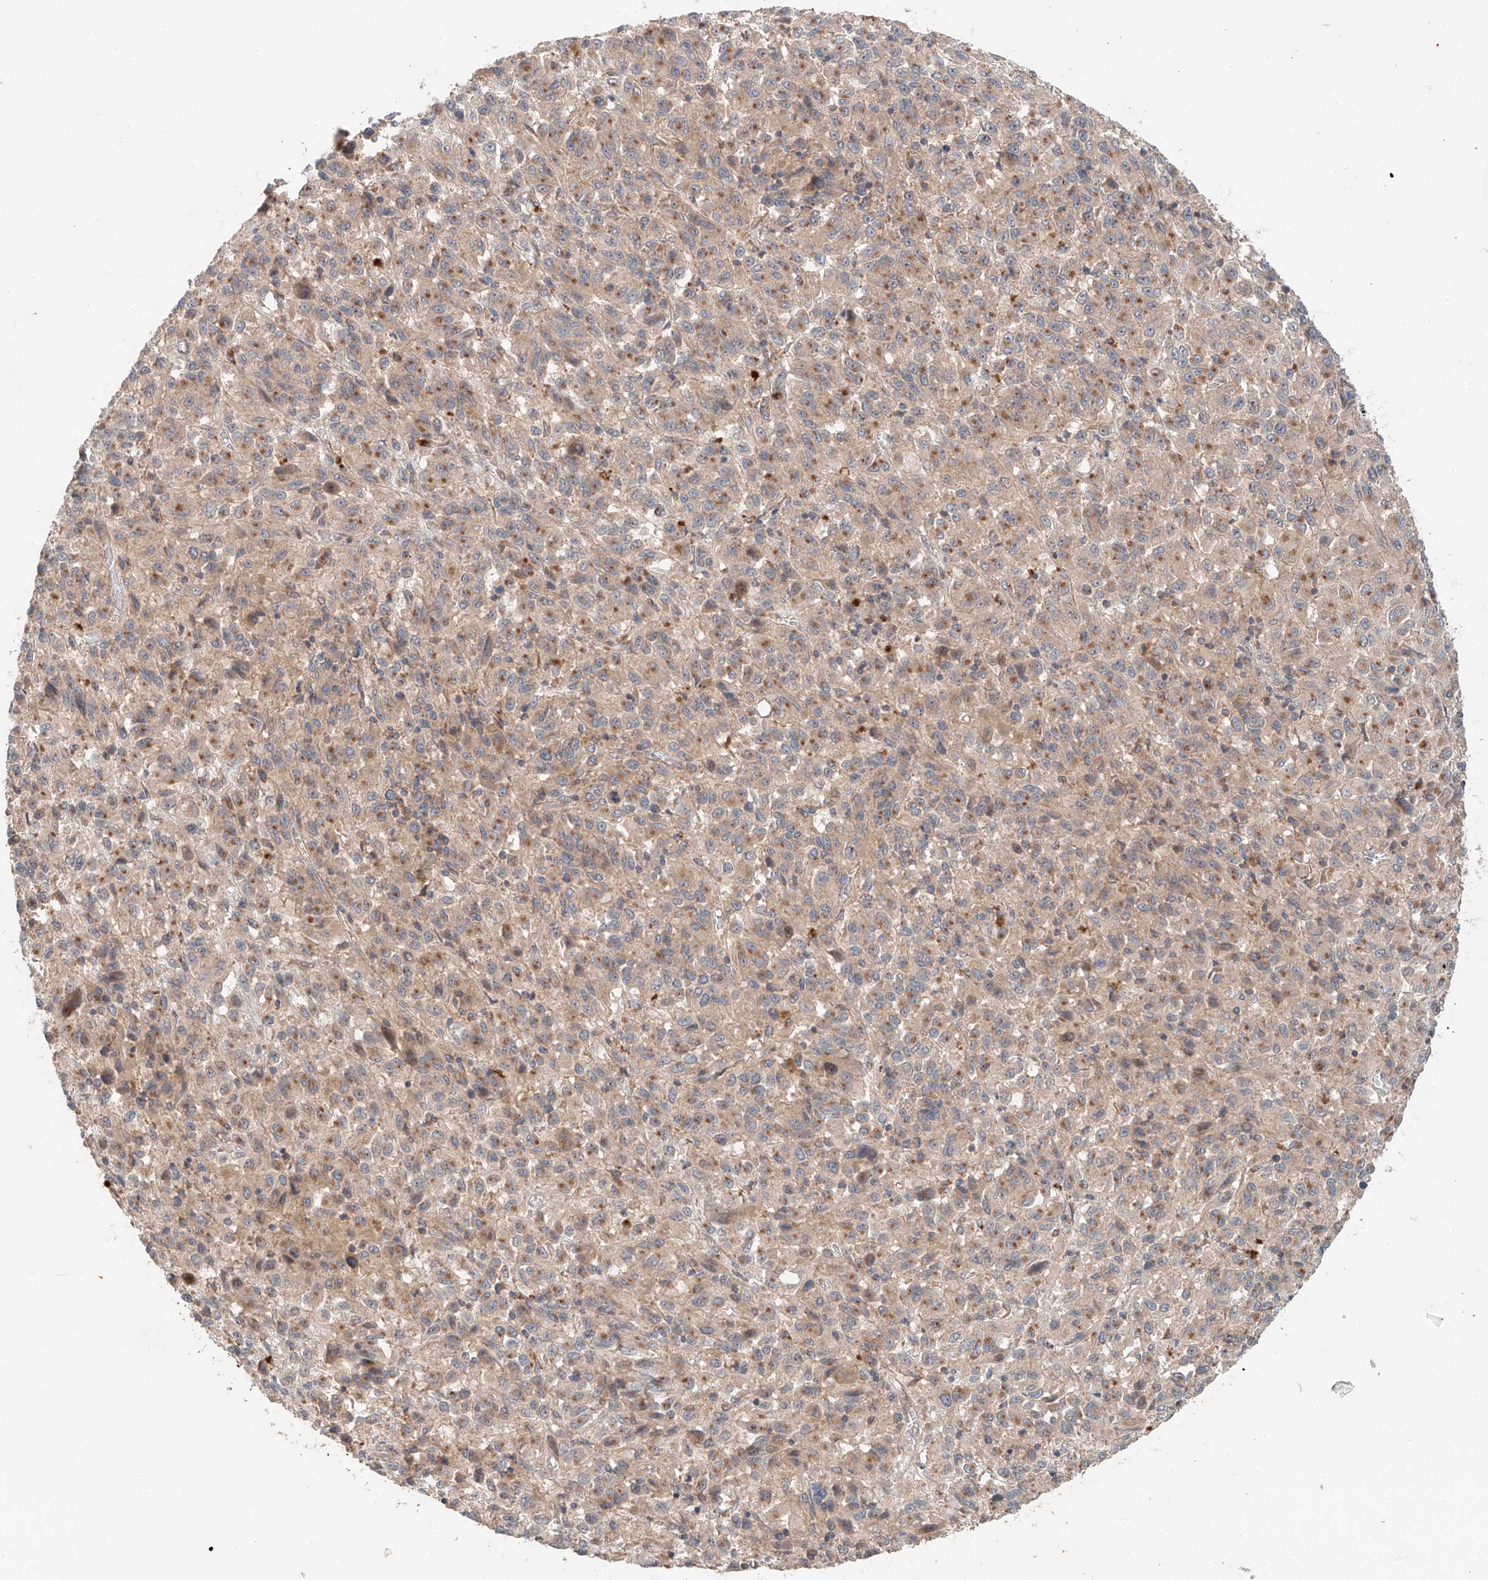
{"staining": {"intensity": "moderate", "quantity": ">75%", "location": "cytoplasmic/membranous"}, "tissue": "melanoma", "cell_type": "Tumor cells", "image_type": "cancer", "snomed": [{"axis": "morphology", "description": "Malignant melanoma, Metastatic site"}, {"axis": "topography", "description": "Lung"}], "caption": "Immunohistochemistry (IHC) of malignant melanoma (metastatic site) exhibits medium levels of moderate cytoplasmic/membranous positivity in about >75% of tumor cells.", "gene": "XPNPEP1", "patient": {"sex": "male", "age": 64}}